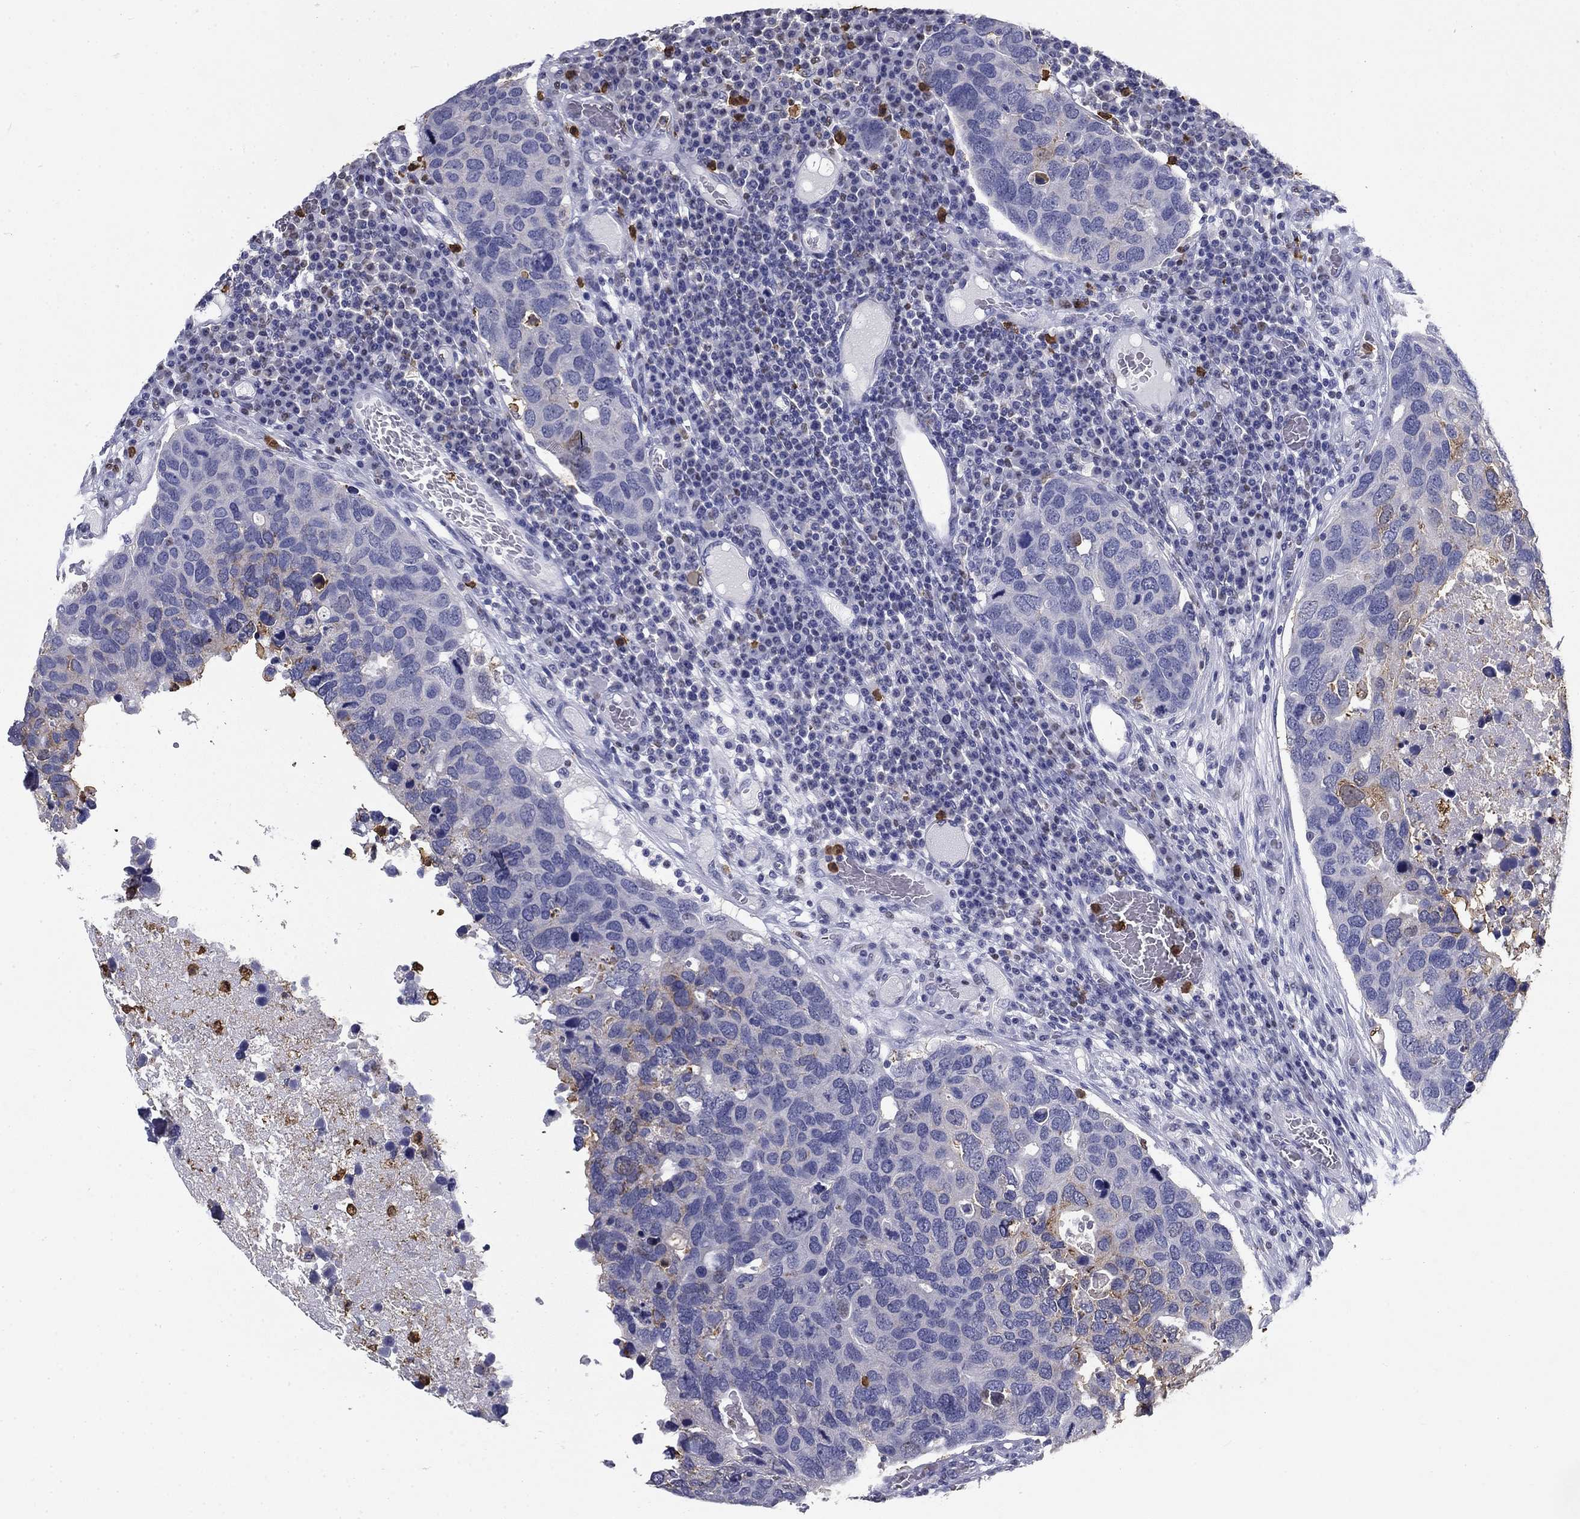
{"staining": {"intensity": "weak", "quantity": "<25%", "location": "cytoplasmic/membranous"}, "tissue": "breast cancer", "cell_type": "Tumor cells", "image_type": "cancer", "snomed": [{"axis": "morphology", "description": "Duct carcinoma"}, {"axis": "topography", "description": "Breast"}], "caption": "An IHC histopathology image of breast invasive ductal carcinoma is shown. There is no staining in tumor cells of breast invasive ductal carcinoma. (Brightfield microscopy of DAB (3,3'-diaminobenzidine) immunohistochemistry (IHC) at high magnification).", "gene": "IGSF8", "patient": {"sex": "female", "age": 83}}